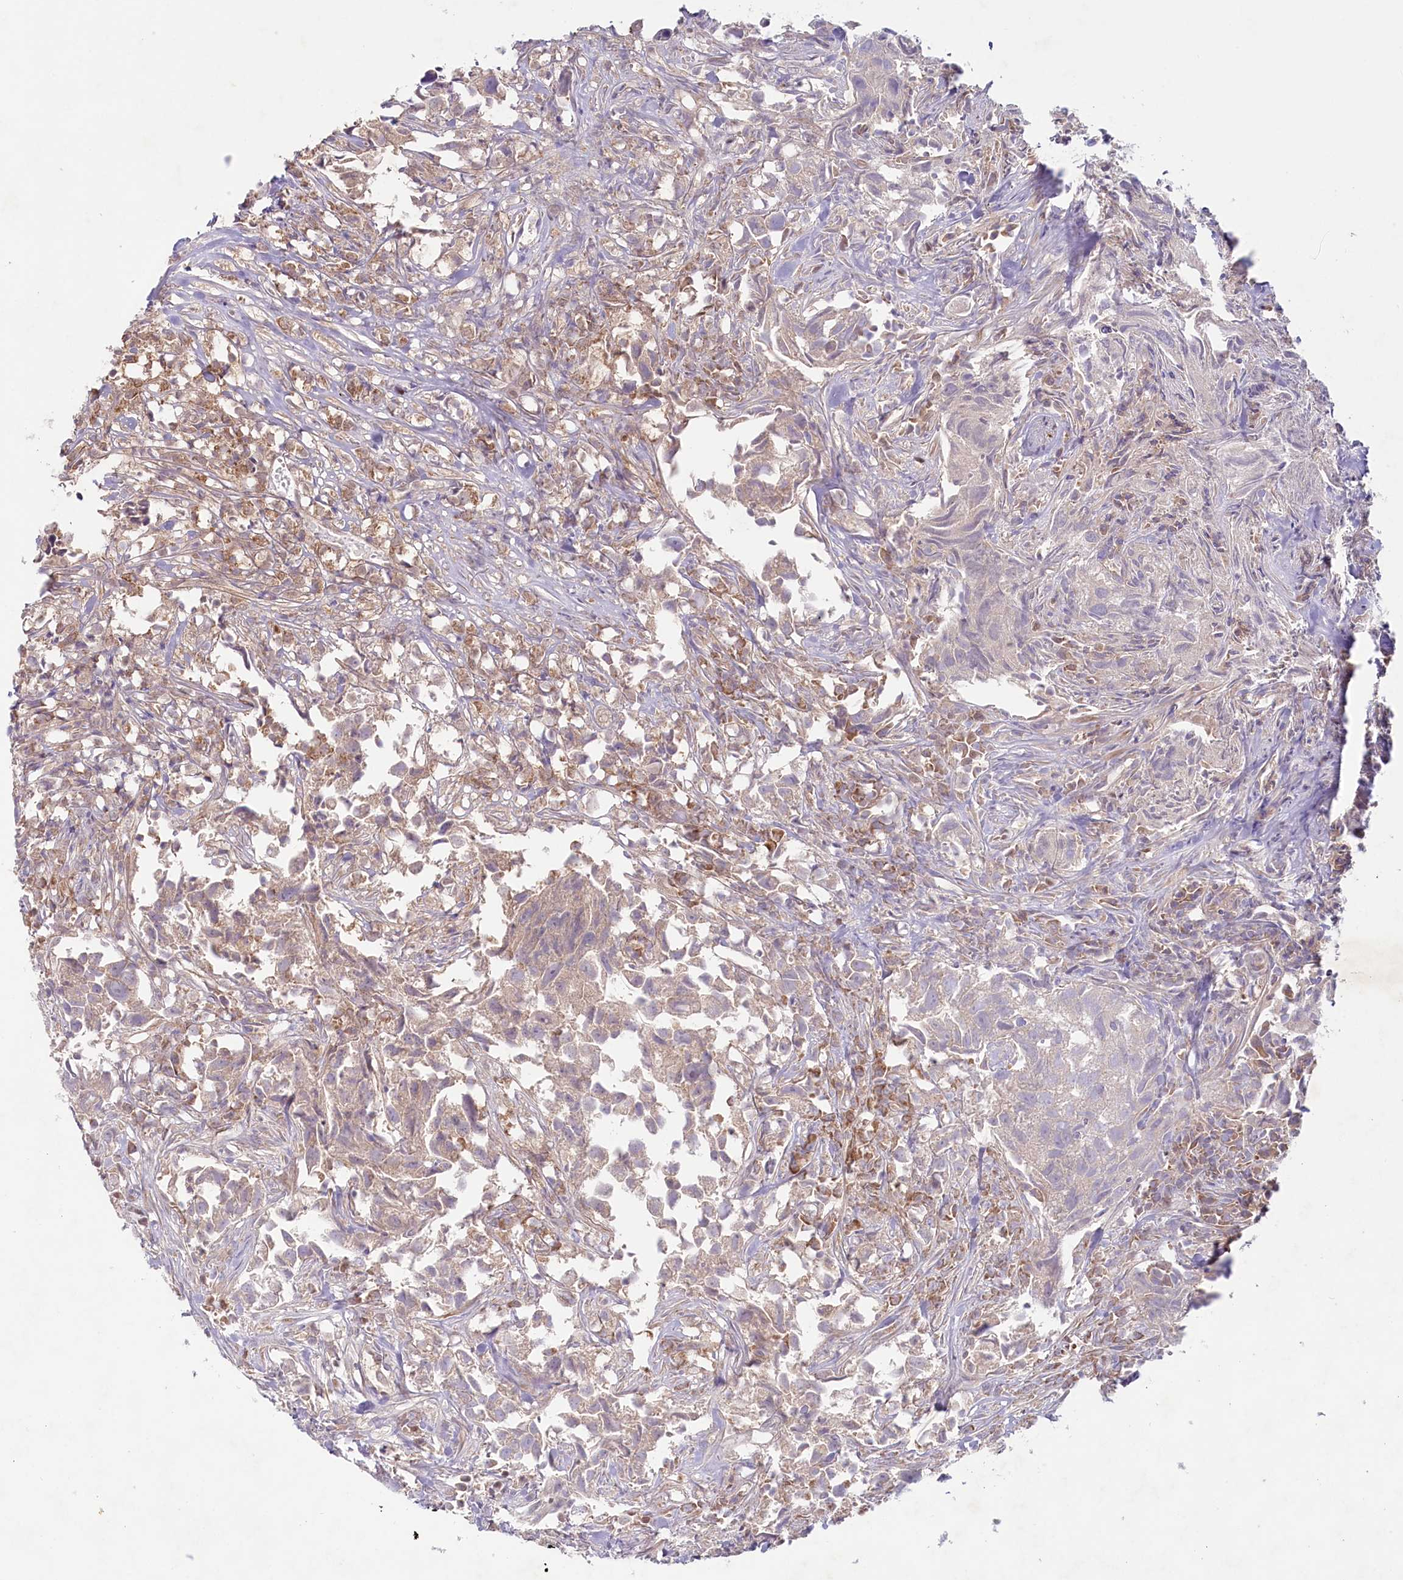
{"staining": {"intensity": "weak", "quantity": "<25%", "location": "cytoplasmic/membranous"}, "tissue": "urothelial cancer", "cell_type": "Tumor cells", "image_type": "cancer", "snomed": [{"axis": "morphology", "description": "Urothelial carcinoma, High grade"}, {"axis": "topography", "description": "Urinary bladder"}], "caption": "IHC image of neoplastic tissue: human urothelial cancer stained with DAB shows no significant protein positivity in tumor cells. Brightfield microscopy of immunohistochemistry (IHC) stained with DAB (brown) and hematoxylin (blue), captured at high magnification.", "gene": "TNIP1", "patient": {"sex": "female", "age": 75}}